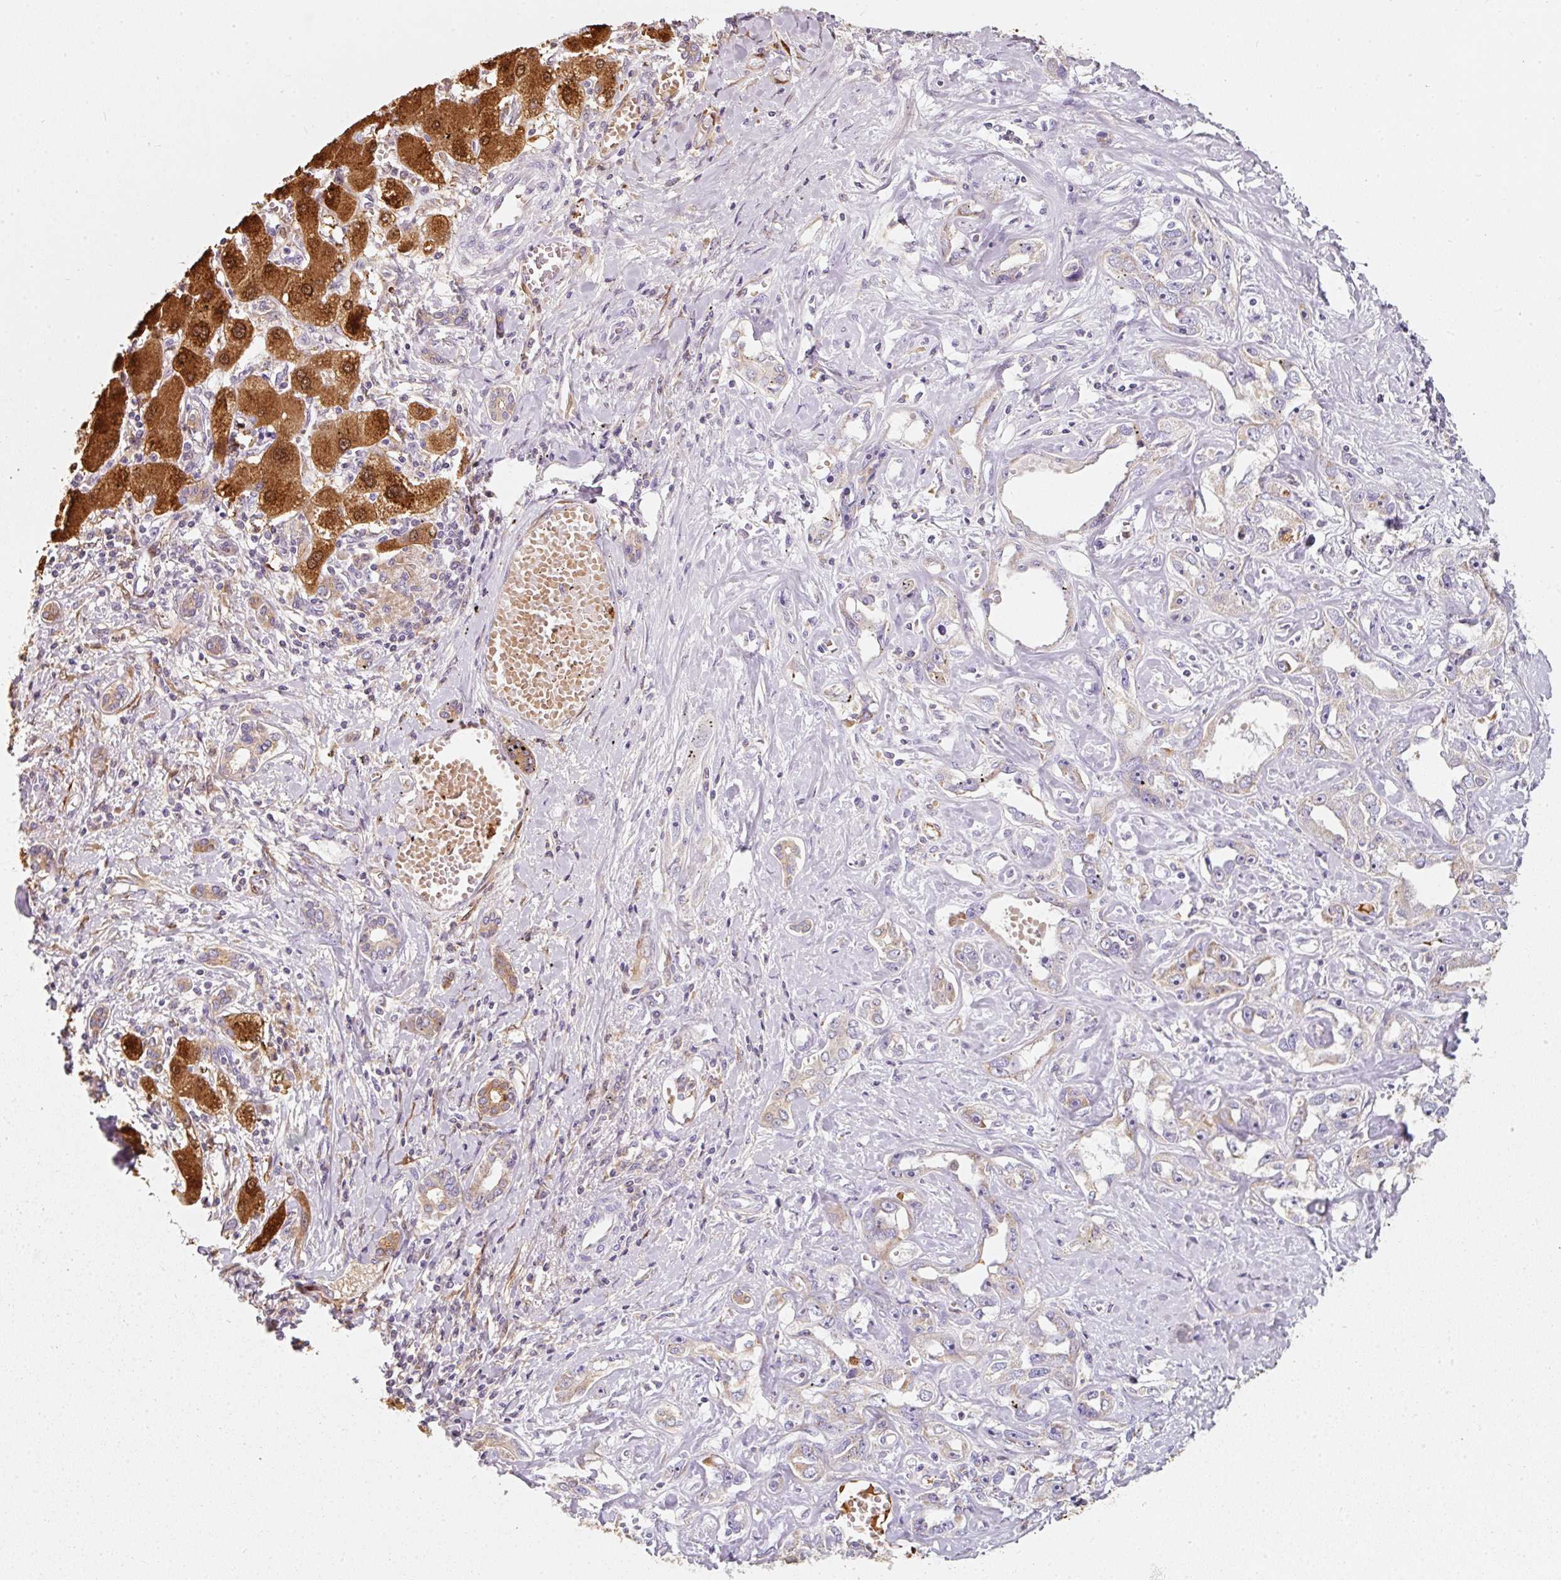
{"staining": {"intensity": "negative", "quantity": "none", "location": "none"}, "tissue": "liver cancer", "cell_type": "Tumor cells", "image_type": "cancer", "snomed": [{"axis": "morphology", "description": "Cholangiocarcinoma"}, {"axis": "topography", "description": "Liver"}], "caption": "Immunohistochemistry image of liver cholangiocarcinoma stained for a protein (brown), which displays no staining in tumor cells. (DAB IHC, high magnification).", "gene": "IQGAP2", "patient": {"sex": "male", "age": 59}}